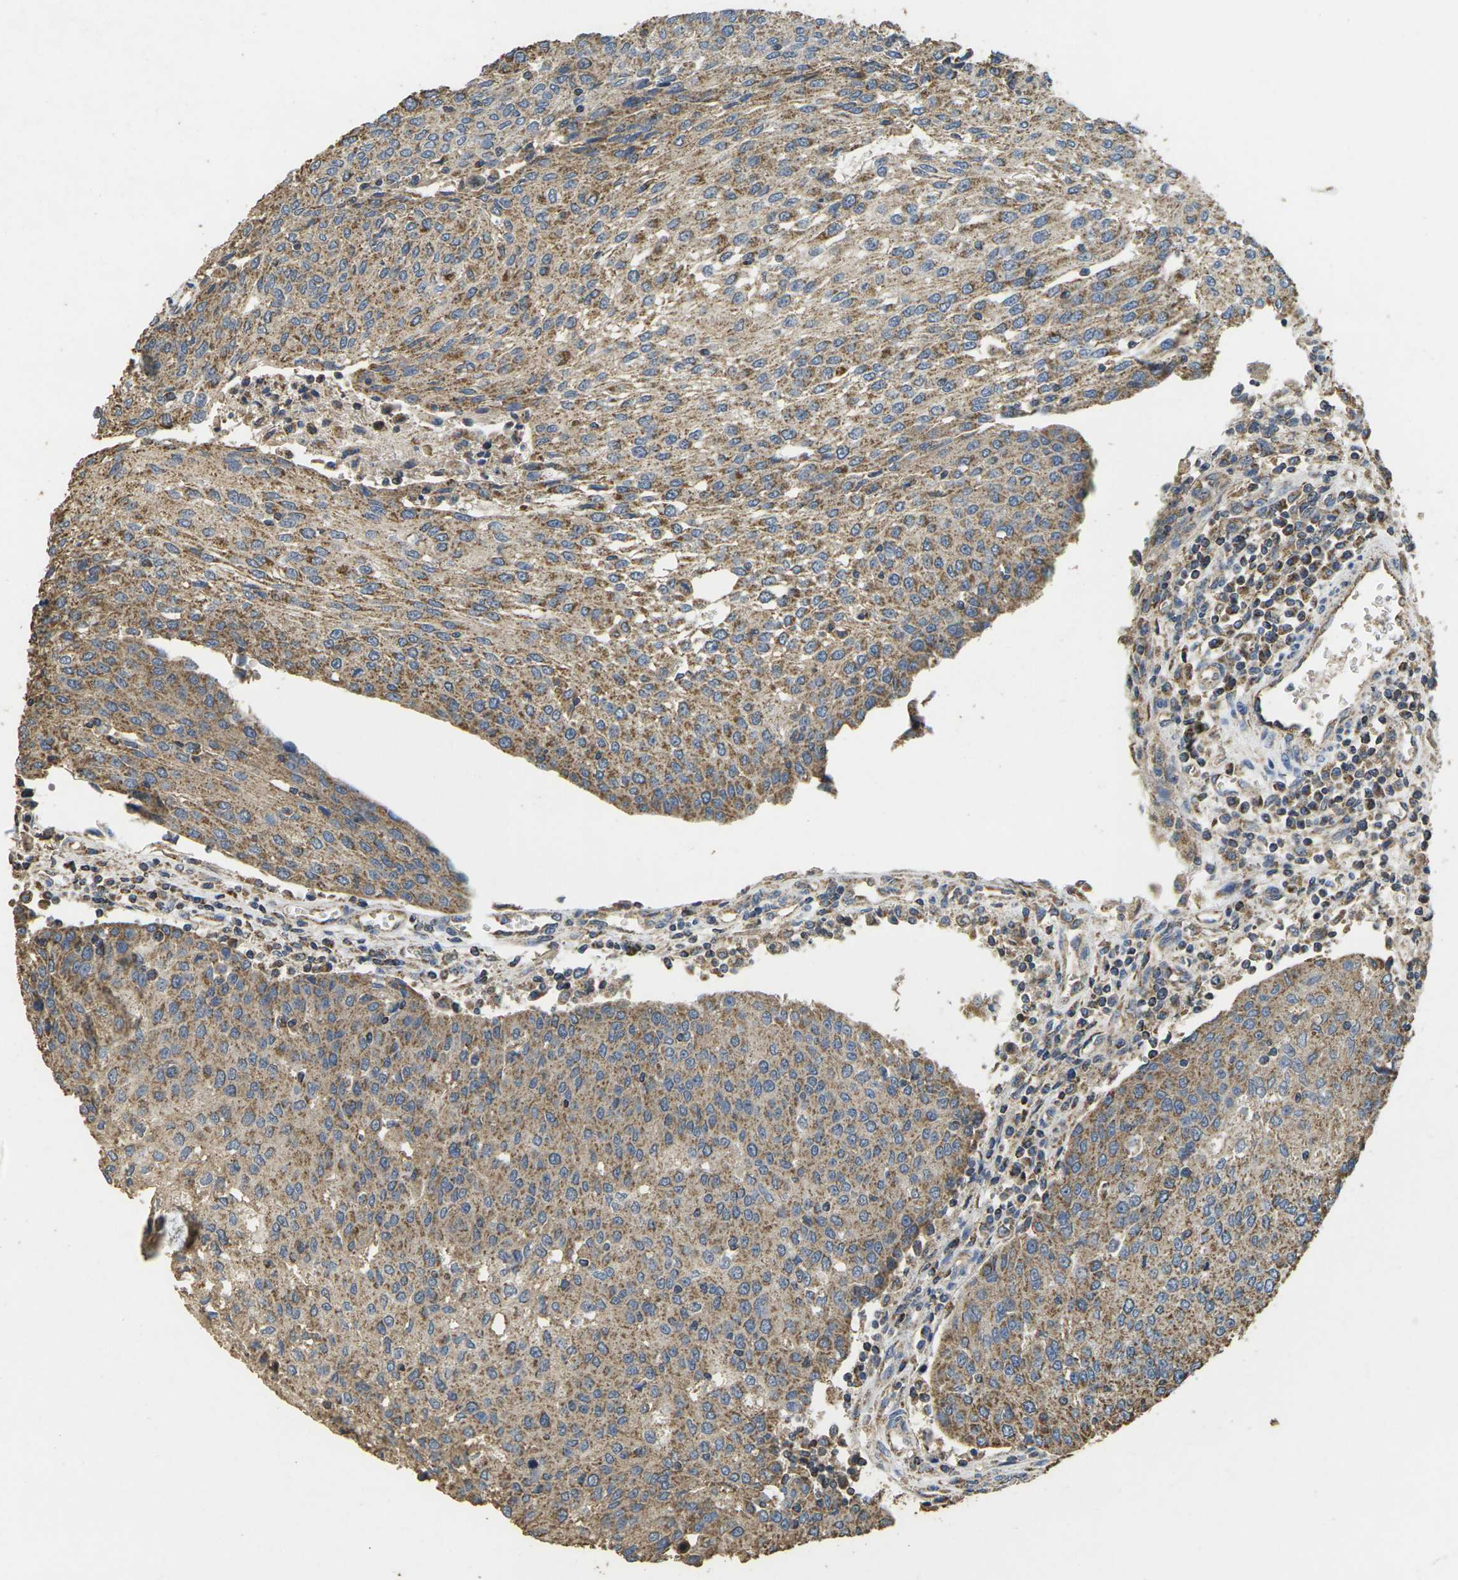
{"staining": {"intensity": "moderate", "quantity": ">75%", "location": "cytoplasmic/membranous"}, "tissue": "urothelial cancer", "cell_type": "Tumor cells", "image_type": "cancer", "snomed": [{"axis": "morphology", "description": "Urothelial carcinoma, High grade"}, {"axis": "topography", "description": "Urinary bladder"}], "caption": "Immunohistochemistry photomicrograph of neoplastic tissue: human urothelial cancer stained using immunohistochemistry (IHC) reveals medium levels of moderate protein expression localized specifically in the cytoplasmic/membranous of tumor cells, appearing as a cytoplasmic/membranous brown color.", "gene": "MAPK11", "patient": {"sex": "female", "age": 85}}